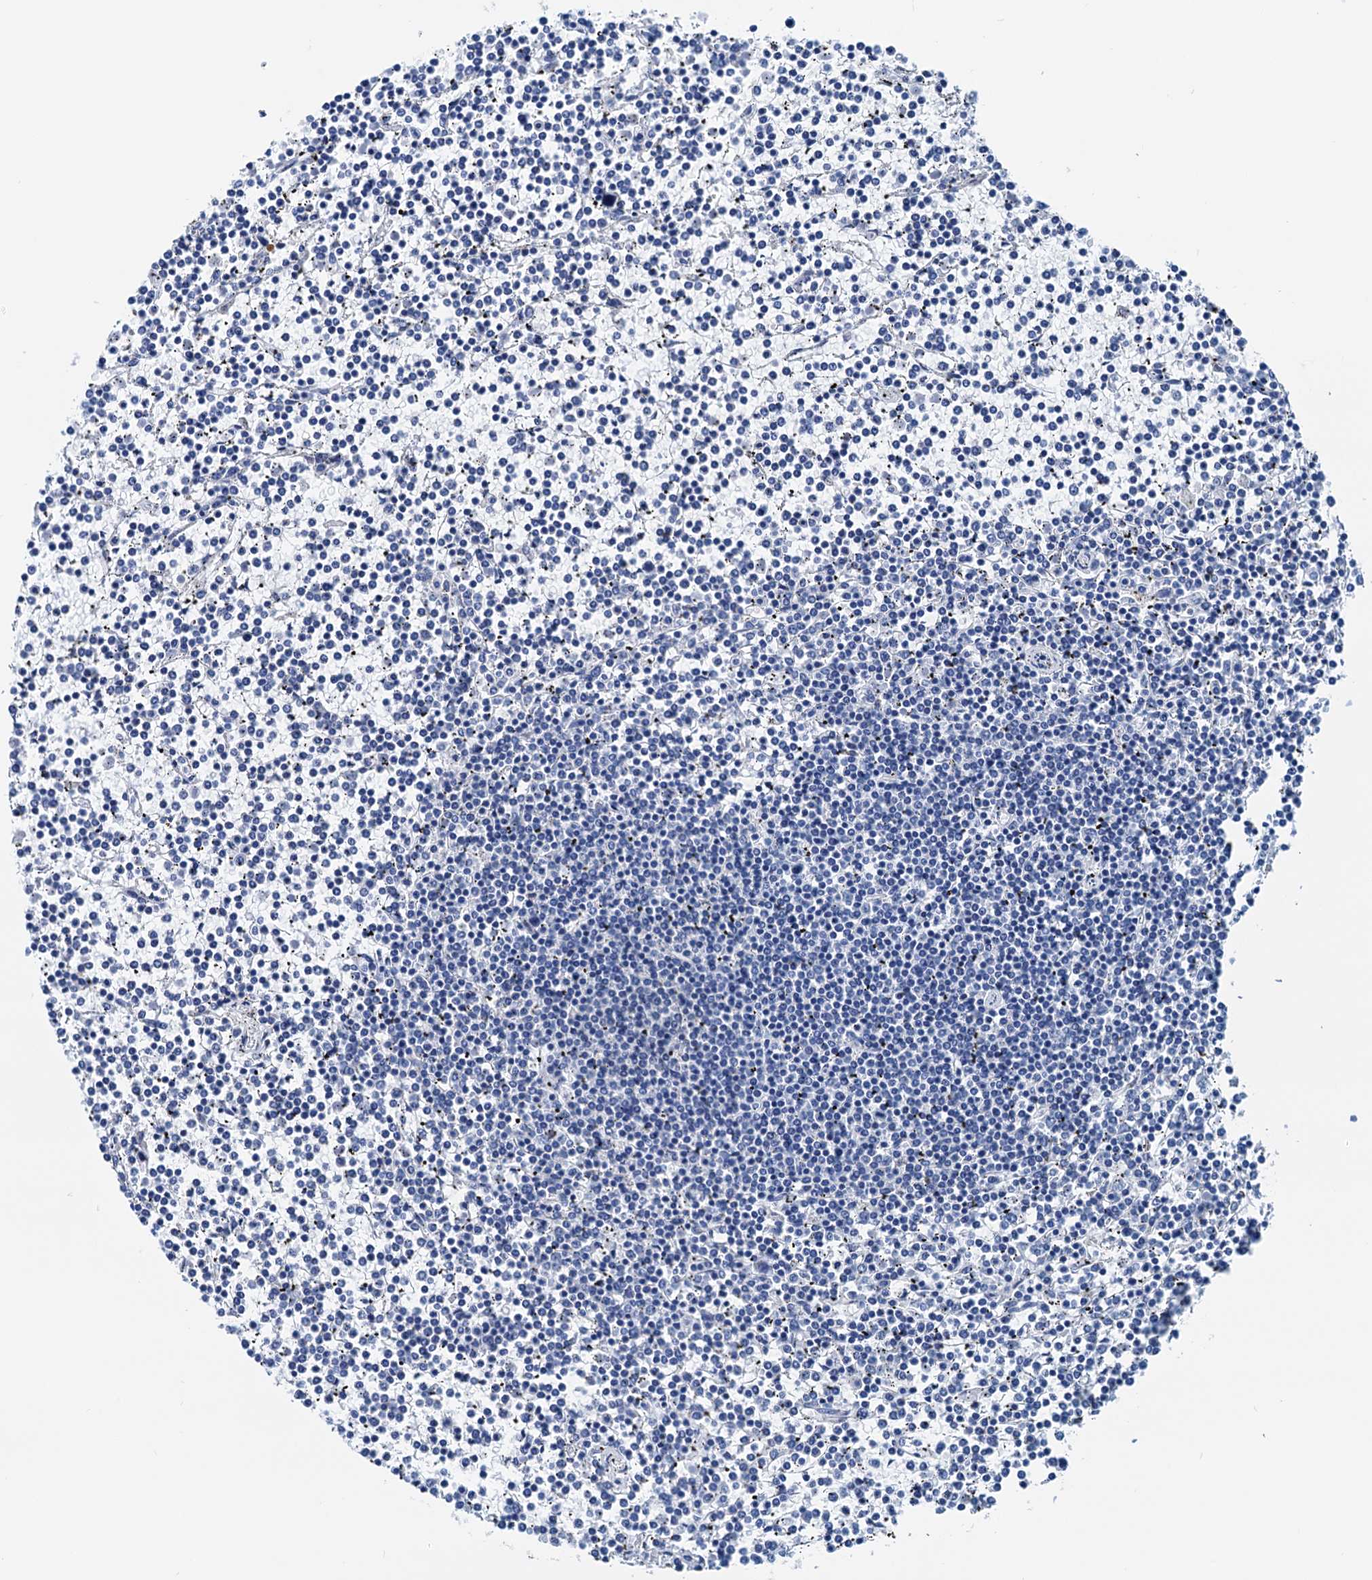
{"staining": {"intensity": "negative", "quantity": "none", "location": "none"}, "tissue": "lymphoma", "cell_type": "Tumor cells", "image_type": "cancer", "snomed": [{"axis": "morphology", "description": "Malignant lymphoma, non-Hodgkin's type, Low grade"}, {"axis": "topography", "description": "Spleen"}], "caption": "Tumor cells show no significant protein staining in malignant lymphoma, non-Hodgkin's type (low-grade). The staining was performed using DAB to visualize the protein expression in brown, while the nuclei were stained in blue with hematoxylin (Magnification: 20x).", "gene": "KNDC1", "patient": {"sex": "female", "age": 19}}